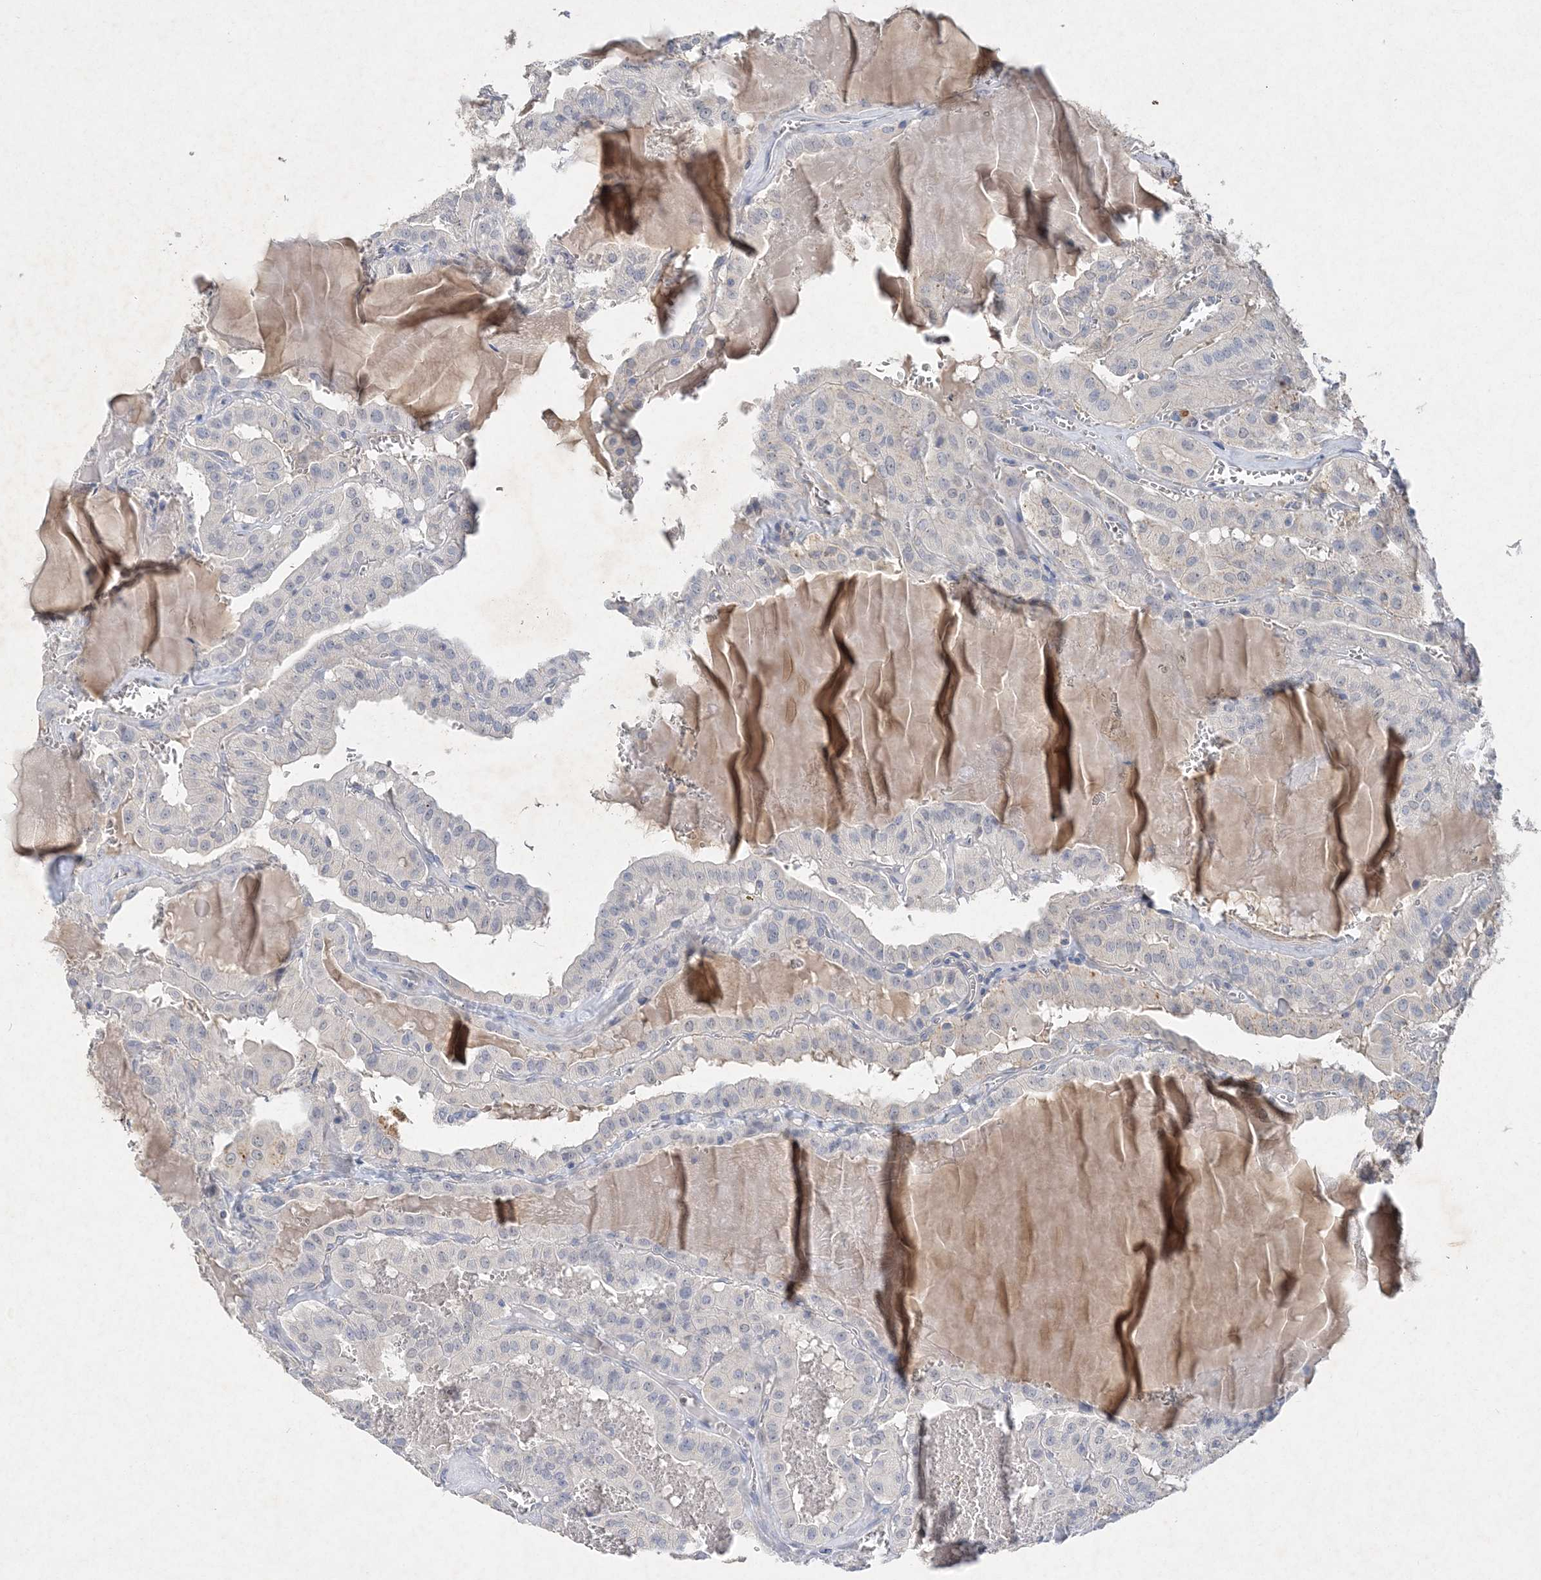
{"staining": {"intensity": "negative", "quantity": "none", "location": "none"}, "tissue": "thyroid cancer", "cell_type": "Tumor cells", "image_type": "cancer", "snomed": [{"axis": "morphology", "description": "Papillary adenocarcinoma, NOS"}, {"axis": "topography", "description": "Thyroid gland"}], "caption": "Immunohistochemistry (IHC) image of human thyroid cancer (papillary adenocarcinoma) stained for a protein (brown), which demonstrates no positivity in tumor cells.", "gene": "C11orf58", "patient": {"sex": "male", "age": 52}}